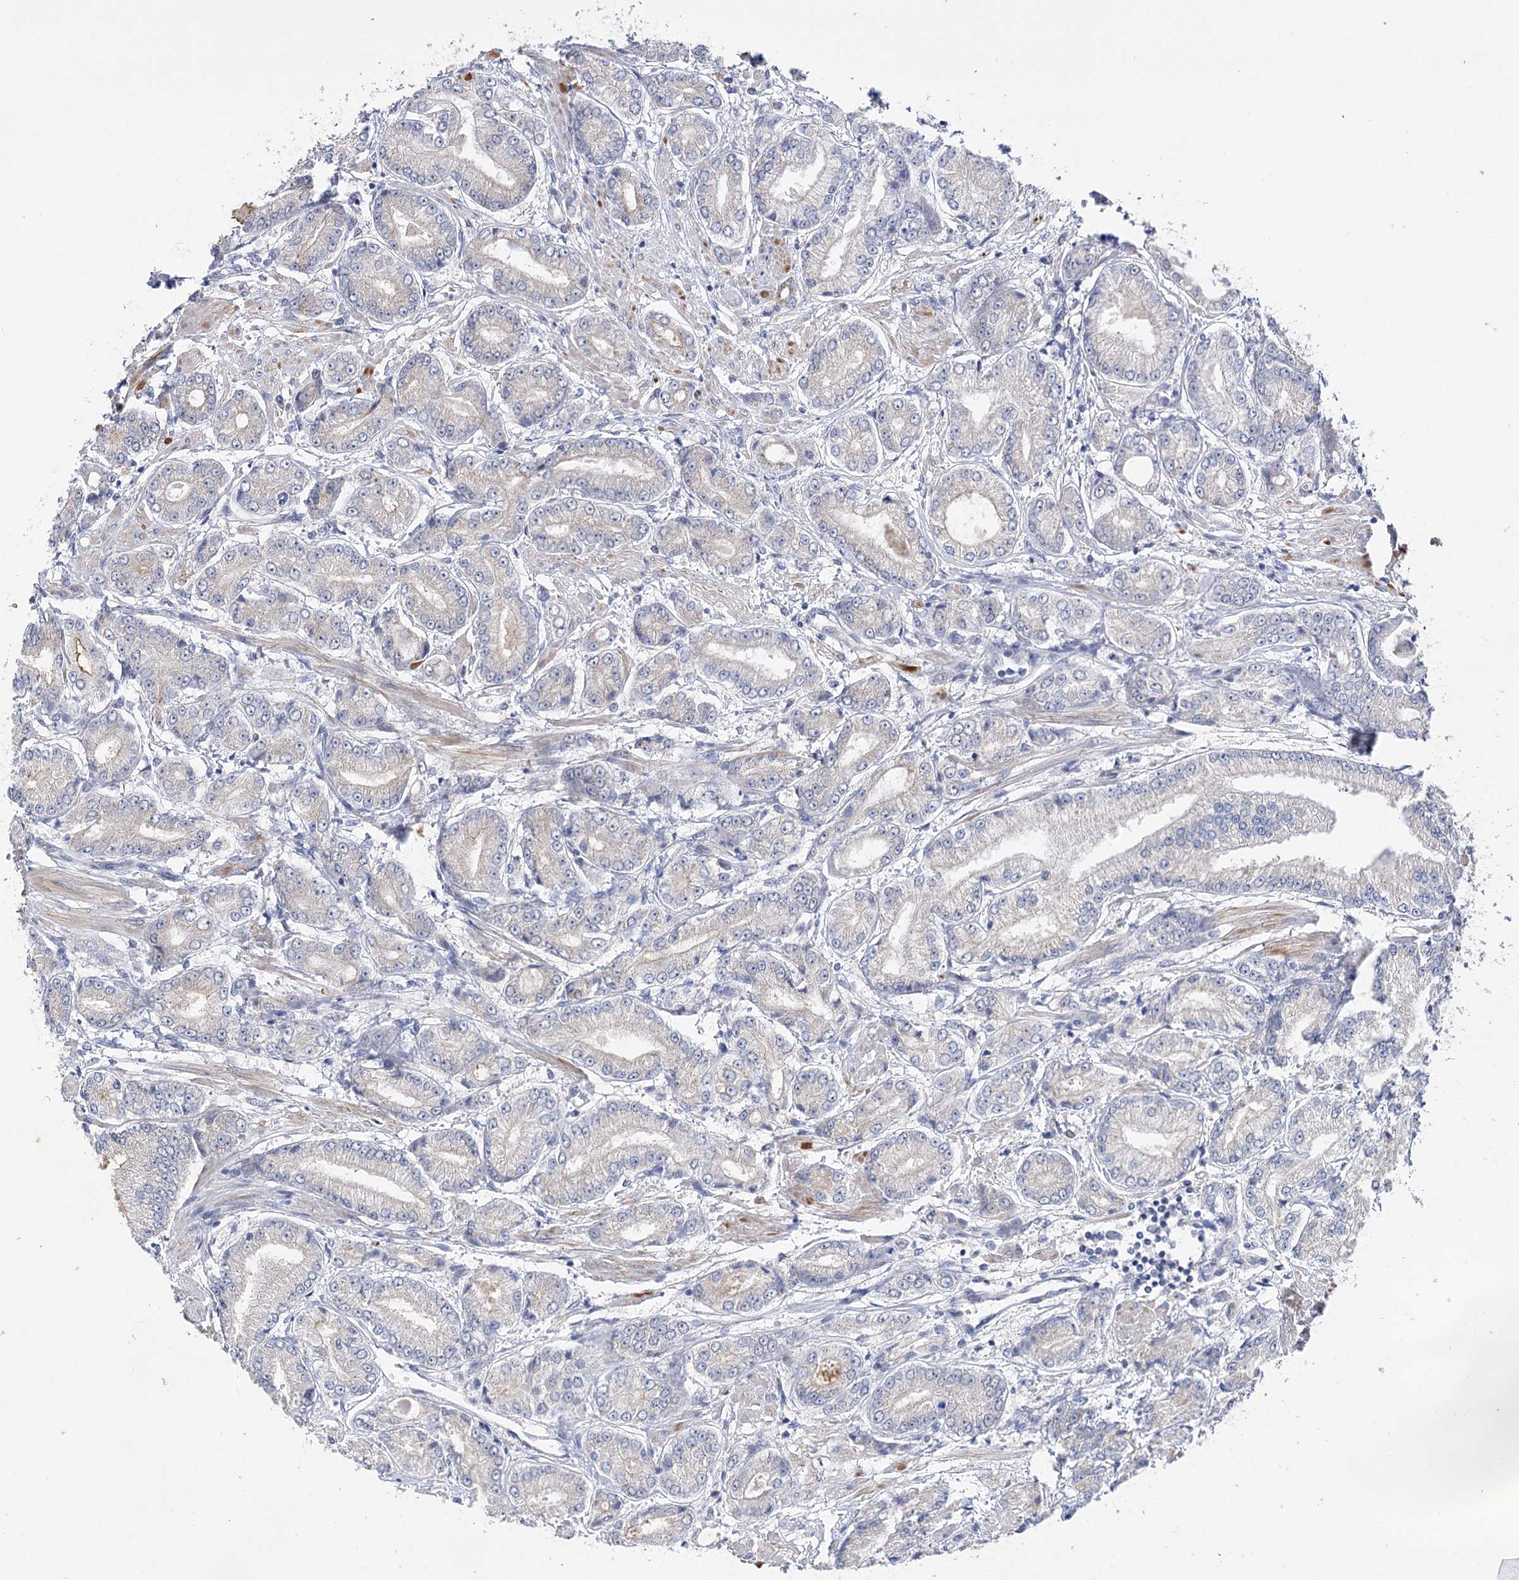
{"staining": {"intensity": "negative", "quantity": "none", "location": "none"}, "tissue": "prostate cancer", "cell_type": "Tumor cells", "image_type": "cancer", "snomed": [{"axis": "morphology", "description": "Adenocarcinoma, High grade"}, {"axis": "topography", "description": "Prostate"}], "caption": "High magnification brightfield microscopy of adenocarcinoma (high-grade) (prostate) stained with DAB (brown) and counterstained with hematoxylin (blue): tumor cells show no significant positivity. (DAB (3,3'-diaminobenzidine) immunohistochemistry (IHC) with hematoxylin counter stain).", "gene": "ECHDC3", "patient": {"sex": "male", "age": 59}}